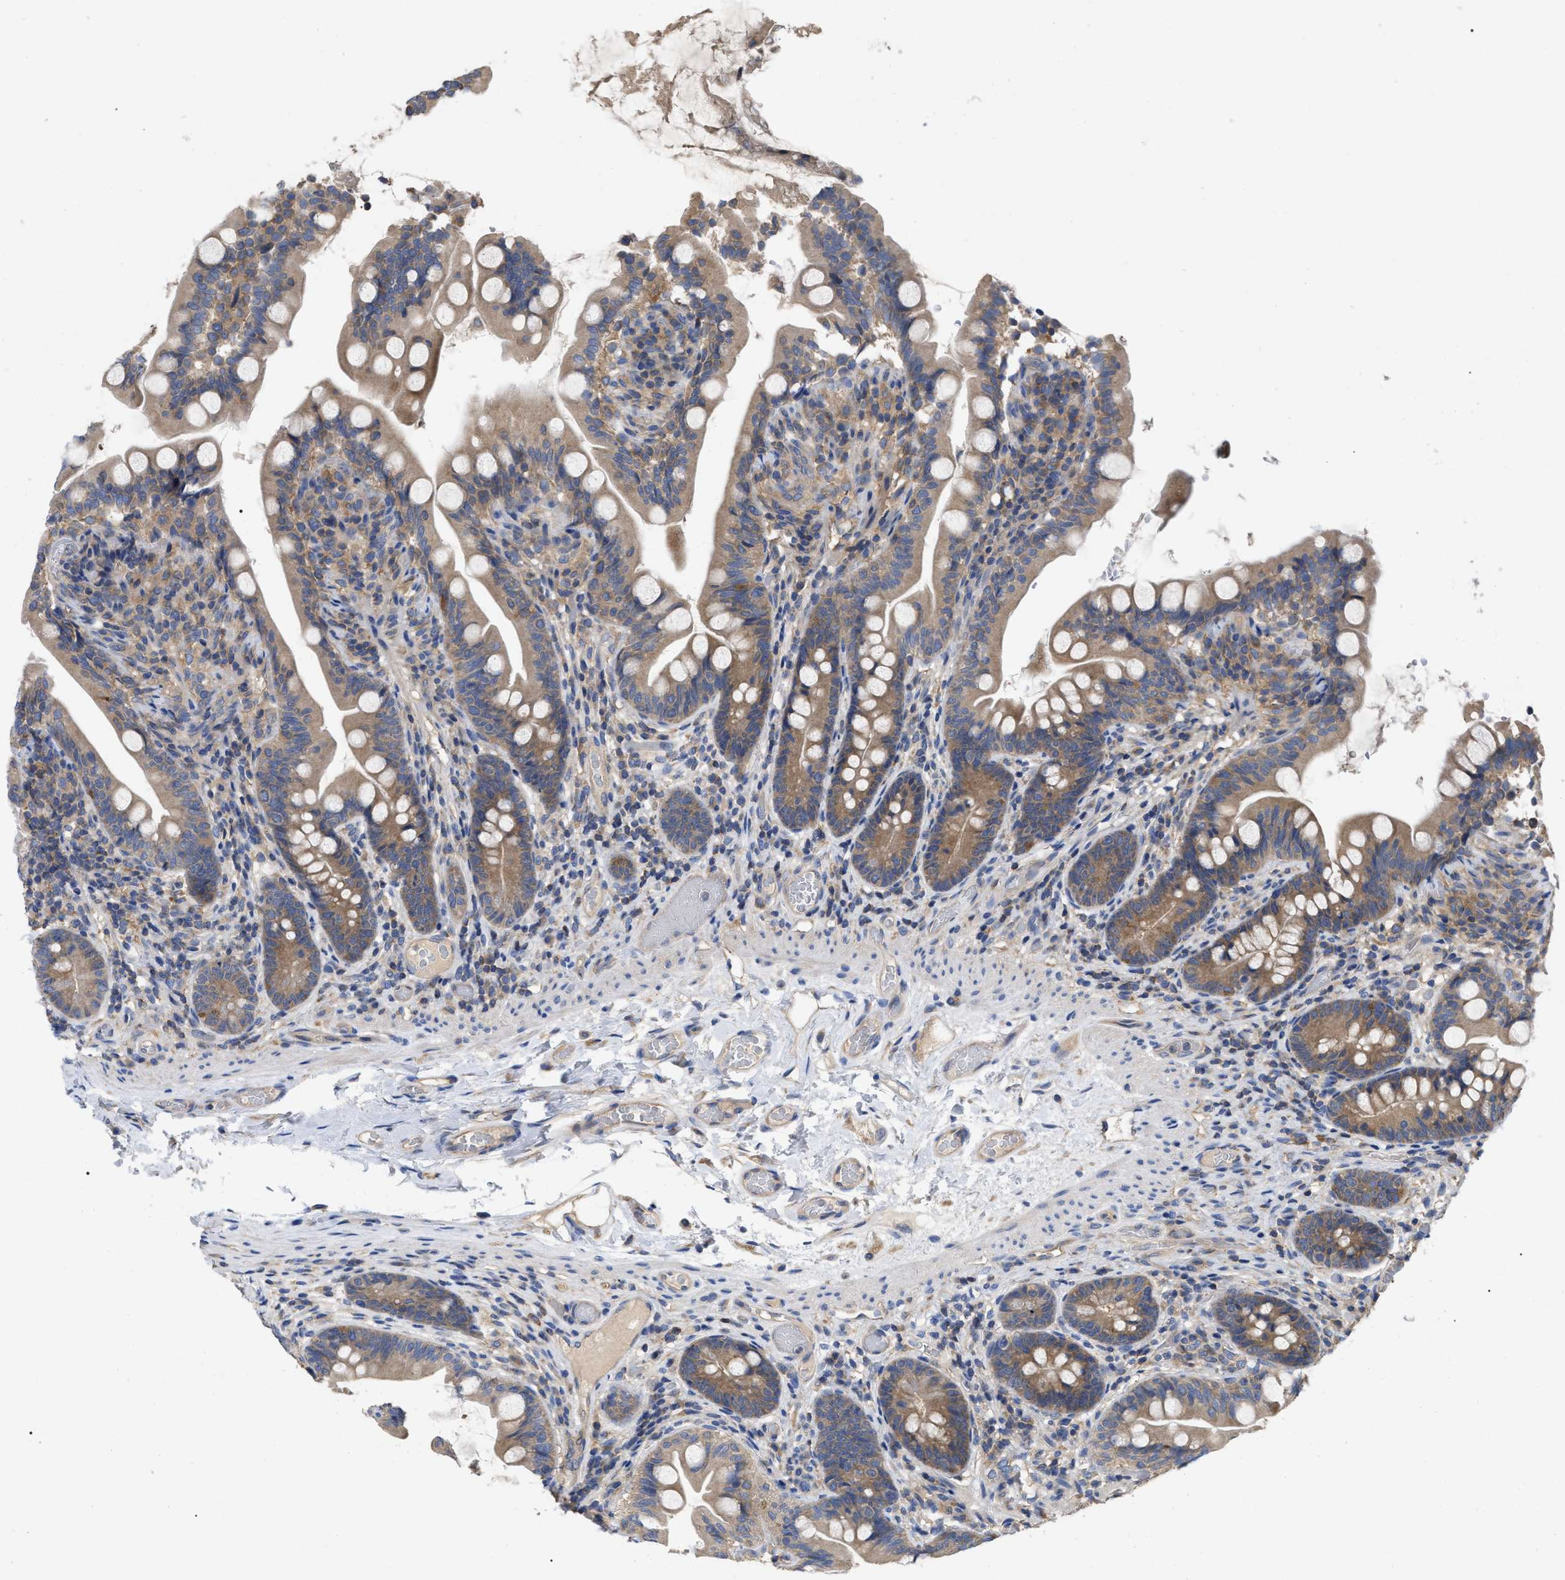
{"staining": {"intensity": "moderate", "quantity": ">75%", "location": "cytoplasmic/membranous"}, "tissue": "small intestine", "cell_type": "Glandular cells", "image_type": "normal", "snomed": [{"axis": "morphology", "description": "Normal tissue, NOS"}, {"axis": "topography", "description": "Small intestine"}], "caption": "An image of human small intestine stained for a protein reveals moderate cytoplasmic/membranous brown staining in glandular cells.", "gene": "RAP1GDS1", "patient": {"sex": "female", "age": 56}}